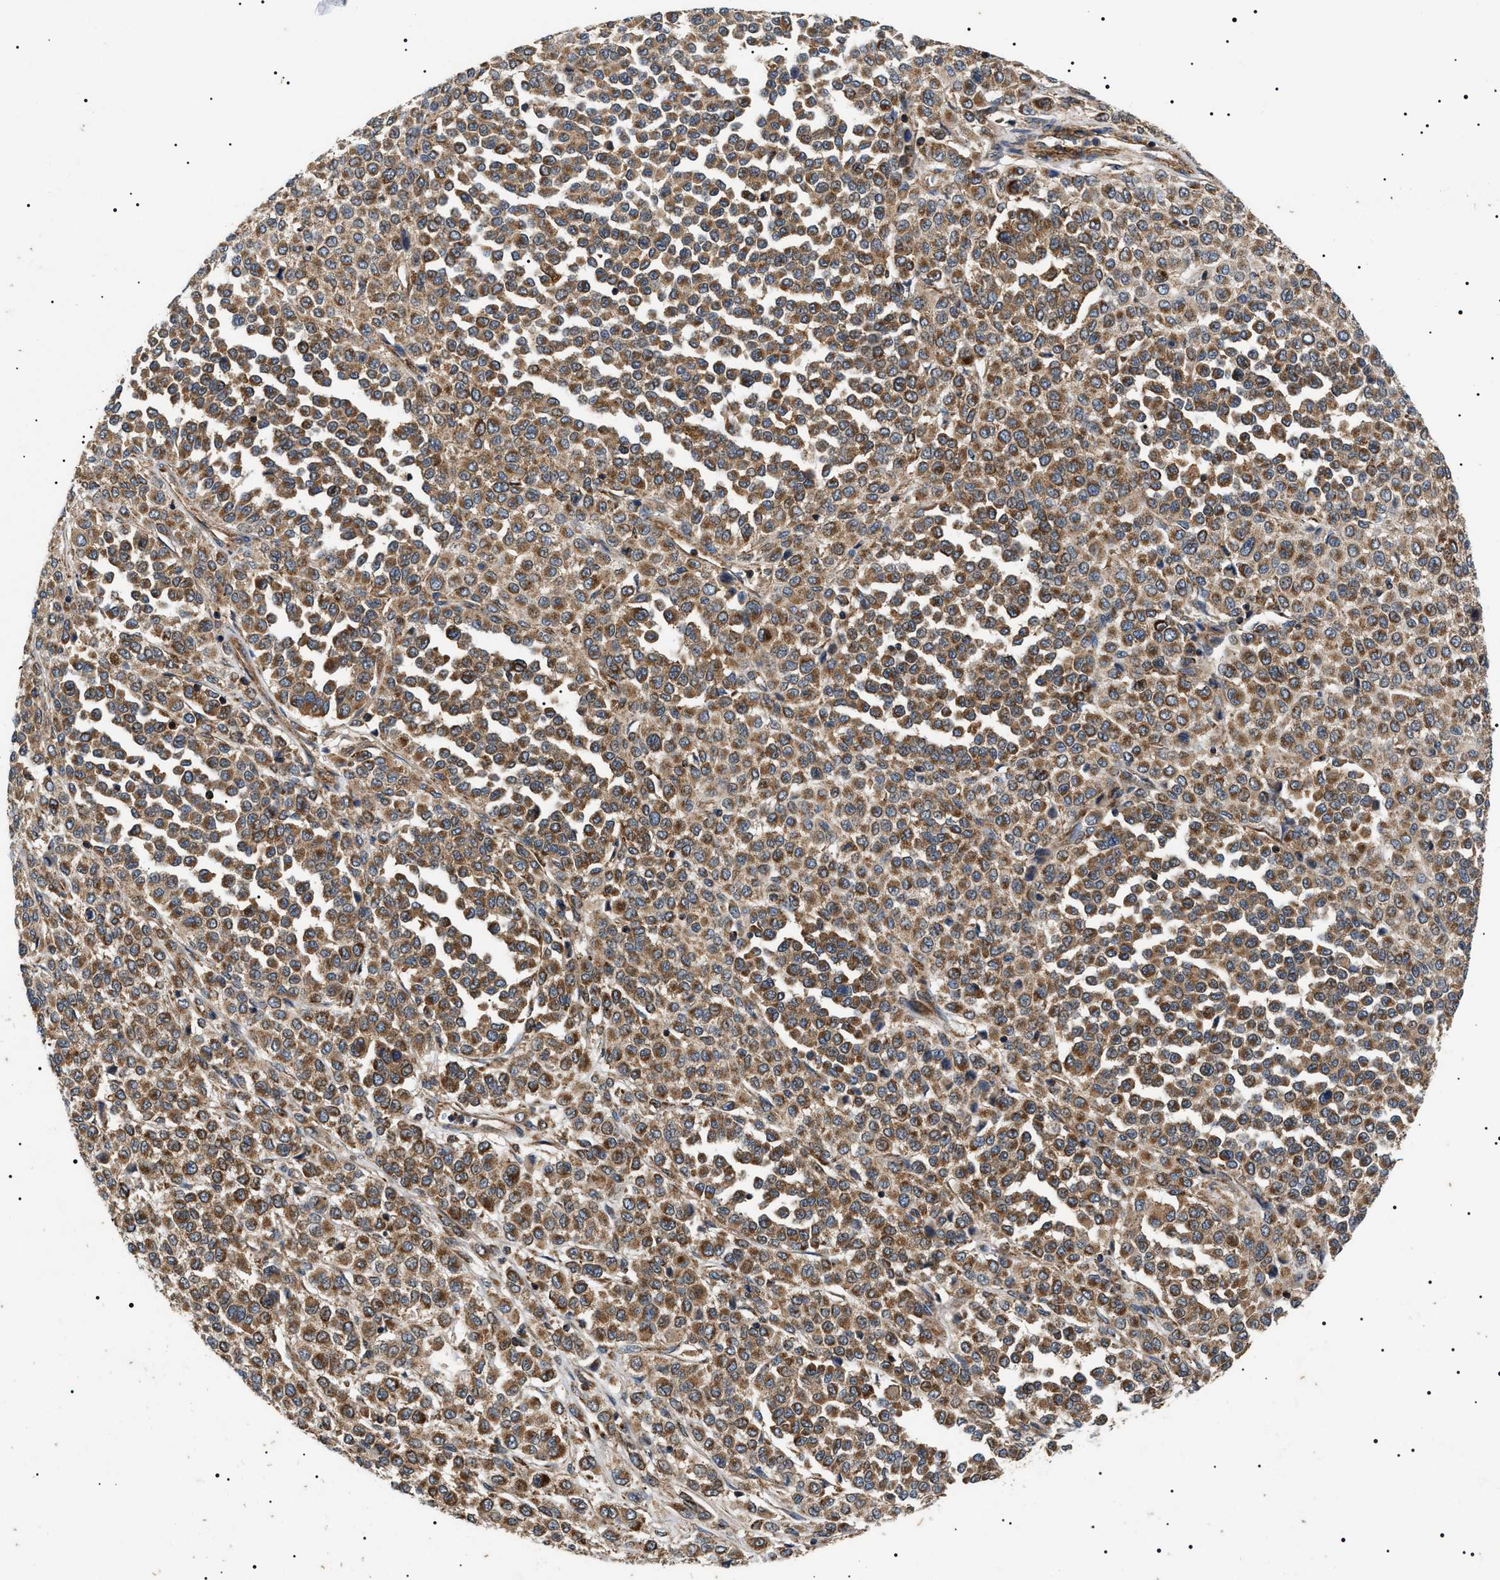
{"staining": {"intensity": "moderate", "quantity": ">75%", "location": "cytoplasmic/membranous"}, "tissue": "melanoma", "cell_type": "Tumor cells", "image_type": "cancer", "snomed": [{"axis": "morphology", "description": "Malignant melanoma, Metastatic site"}, {"axis": "topography", "description": "Pancreas"}], "caption": "IHC micrograph of neoplastic tissue: human malignant melanoma (metastatic site) stained using immunohistochemistry (IHC) shows medium levels of moderate protein expression localized specifically in the cytoplasmic/membranous of tumor cells, appearing as a cytoplasmic/membranous brown color.", "gene": "OXSM", "patient": {"sex": "female", "age": 30}}